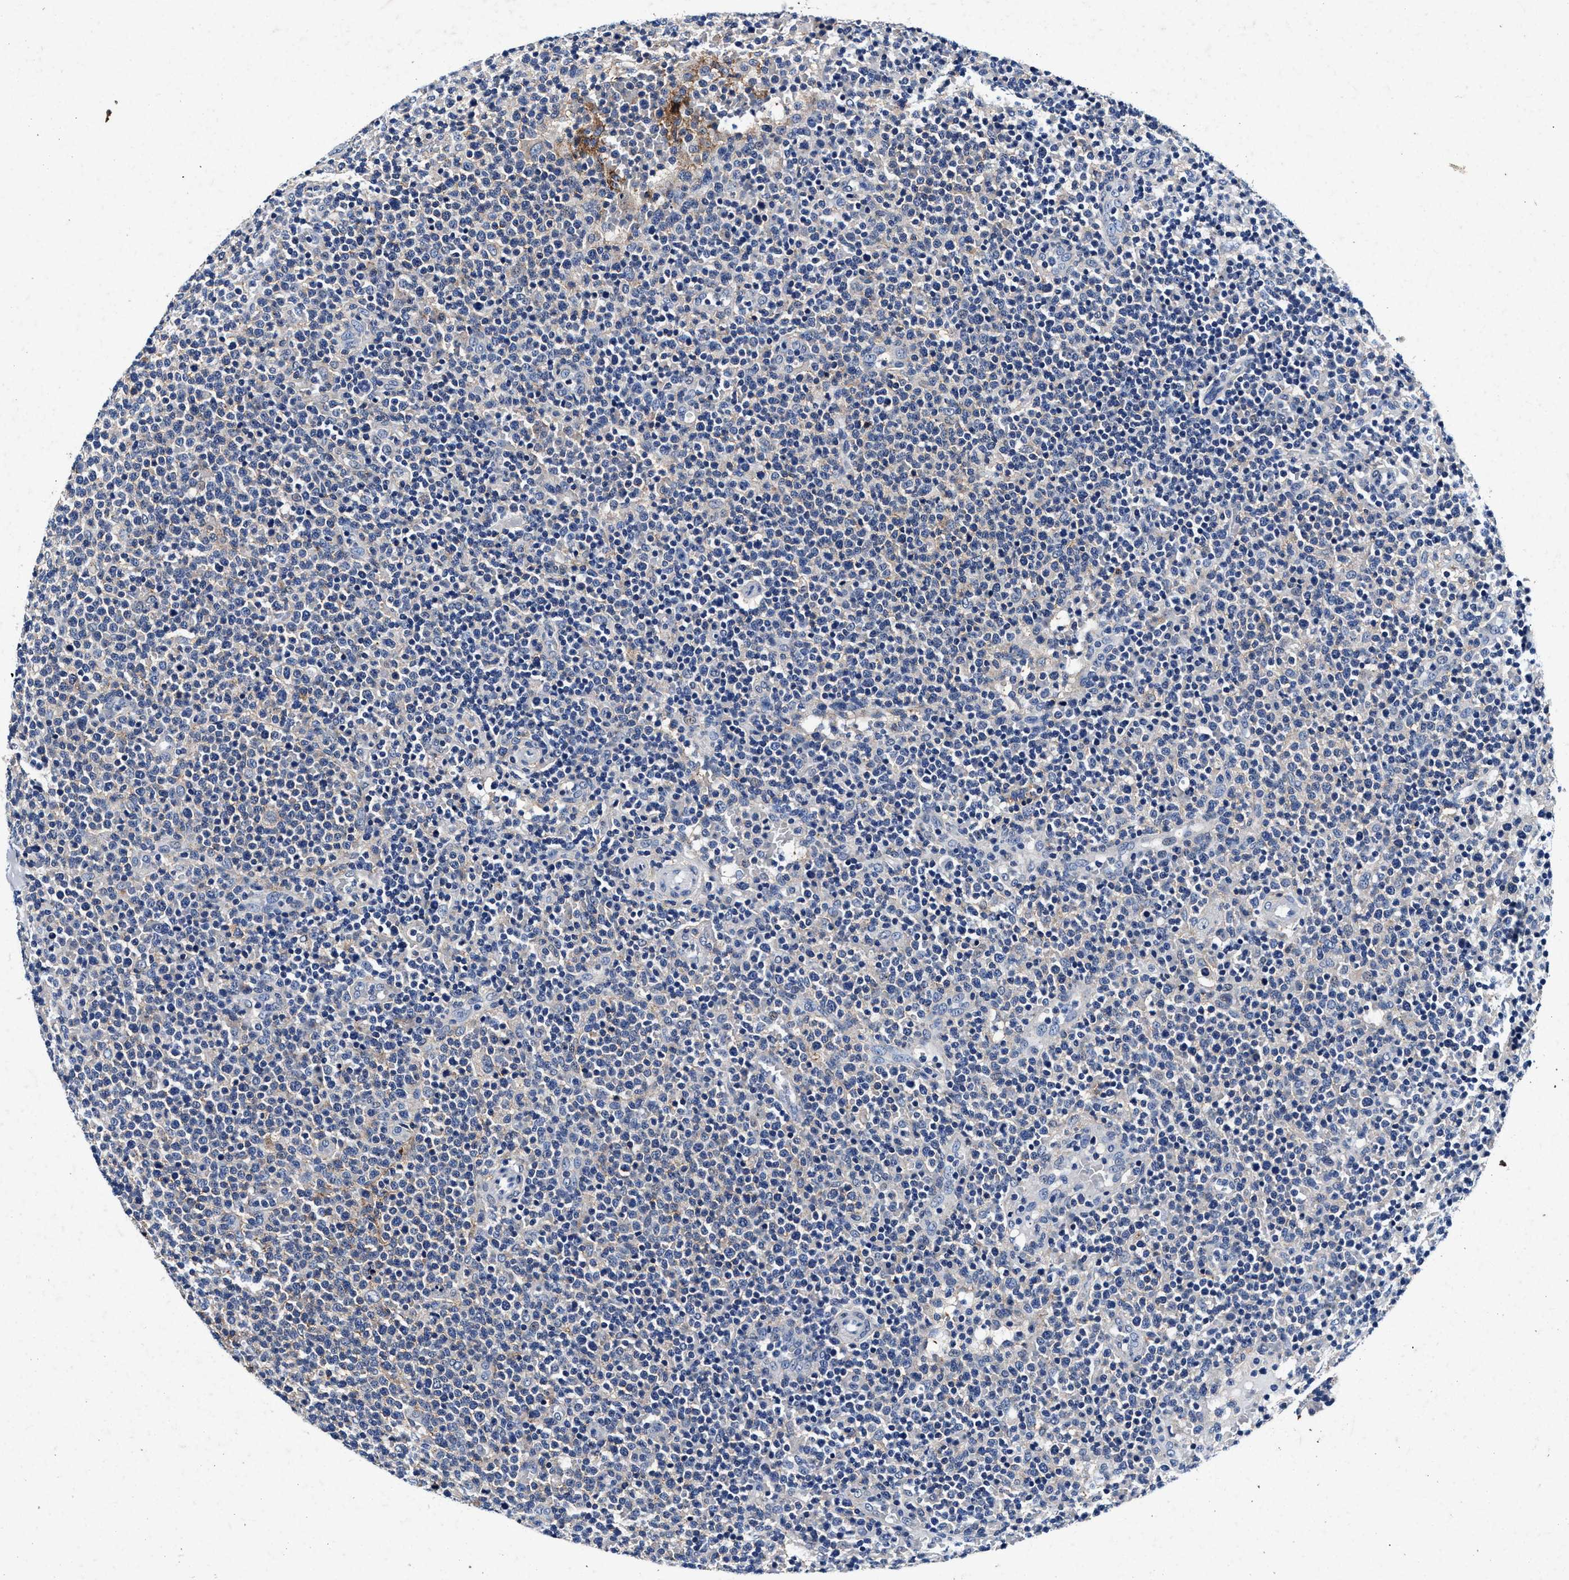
{"staining": {"intensity": "negative", "quantity": "none", "location": "none"}, "tissue": "lymphoma", "cell_type": "Tumor cells", "image_type": "cancer", "snomed": [{"axis": "morphology", "description": "Malignant lymphoma, non-Hodgkin's type, High grade"}, {"axis": "topography", "description": "Lymph node"}], "caption": "Malignant lymphoma, non-Hodgkin's type (high-grade) was stained to show a protein in brown. There is no significant expression in tumor cells.", "gene": "SLC8A1", "patient": {"sex": "male", "age": 61}}